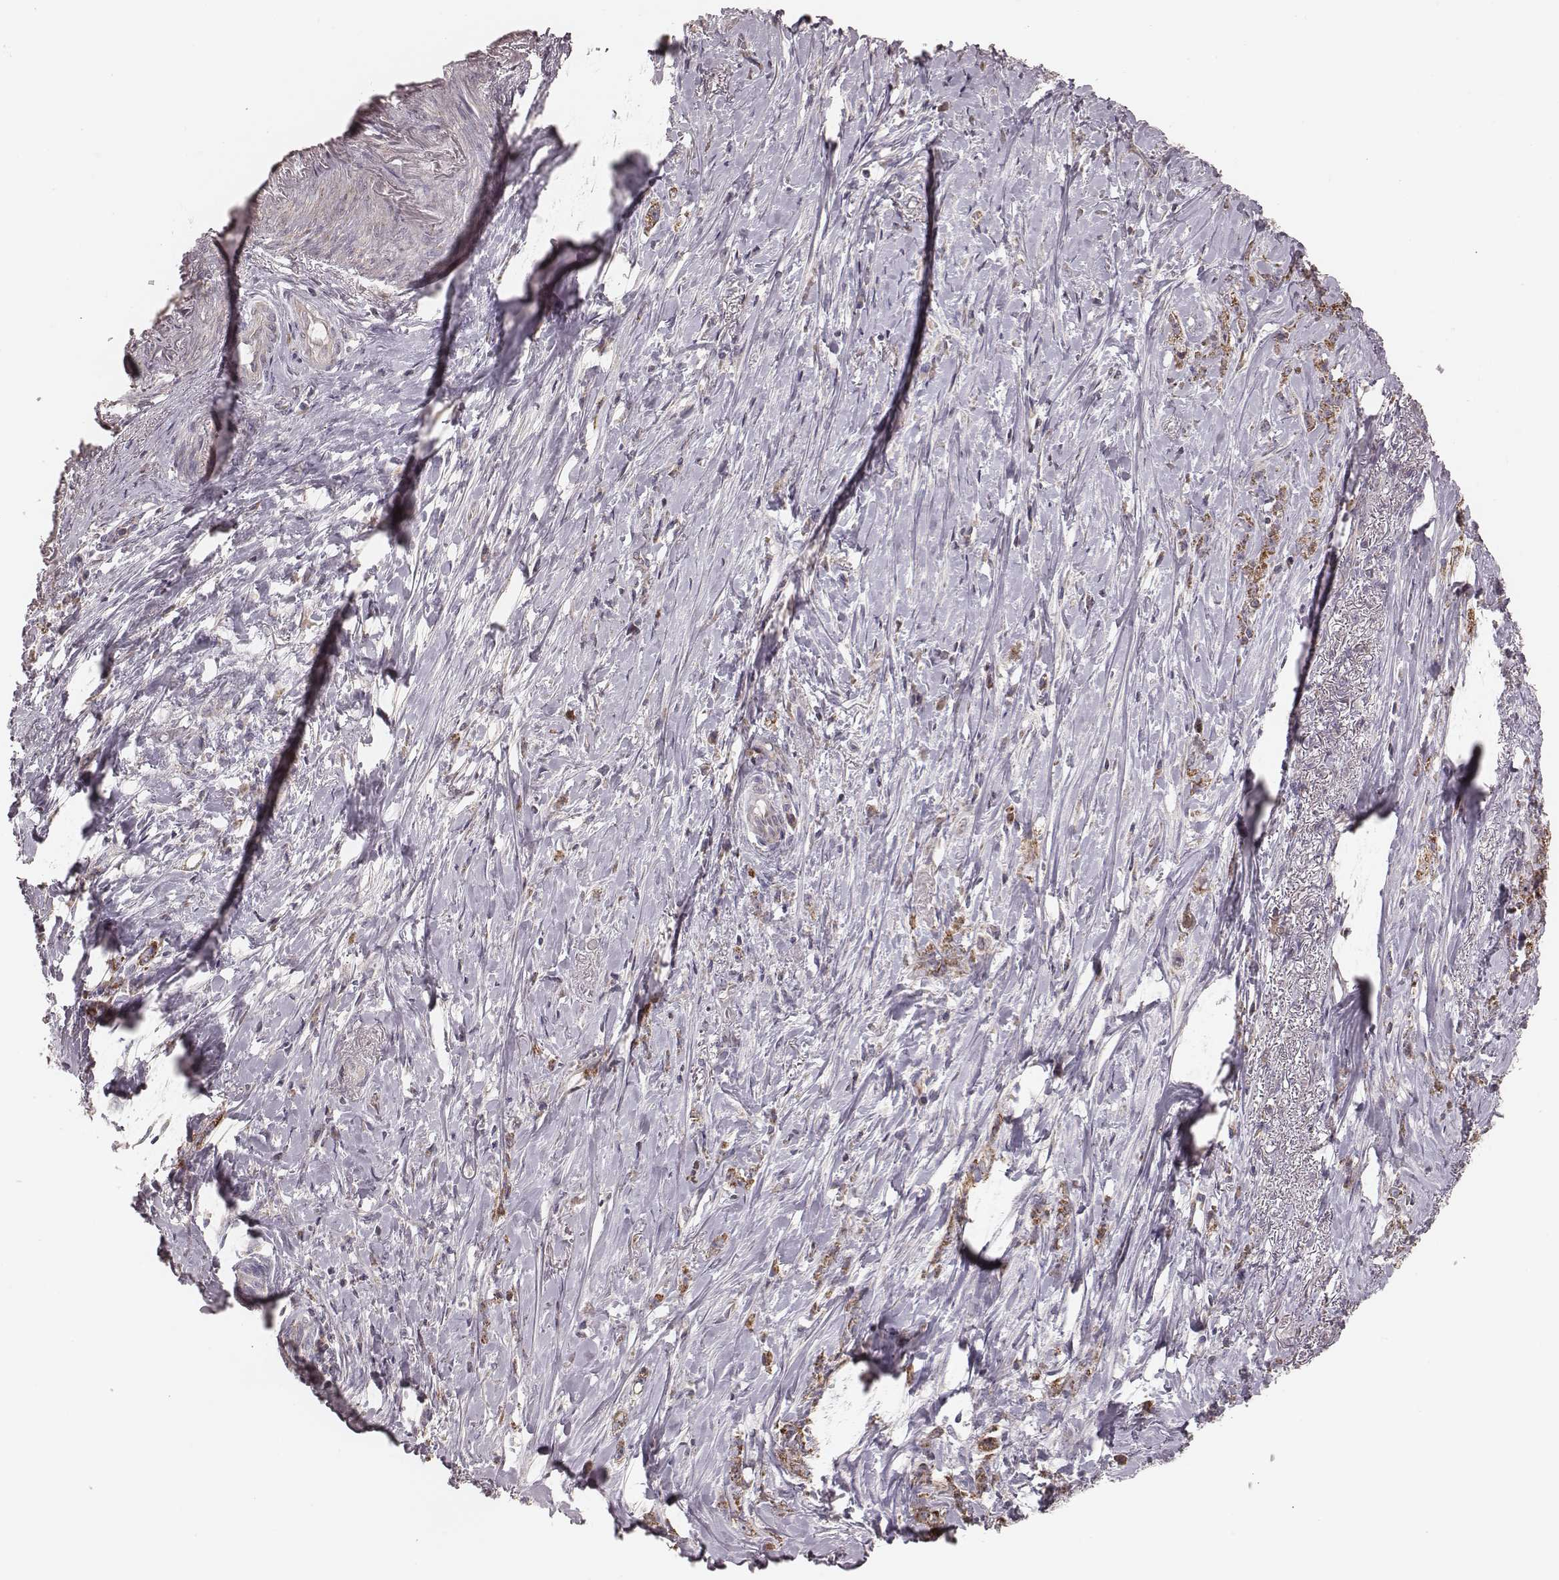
{"staining": {"intensity": "moderate", "quantity": ">75%", "location": "cytoplasmic/membranous"}, "tissue": "stomach cancer", "cell_type": "Tumor cells", "image_type": "cancer", "snomed": [{"axis": "morphology", "description": "Adenocarcinoma, NOS"}, {"axis": "topography", "description": "Stomach, lower"}], "caption": "A brown stain shows moderate cytoplasmic/membranous staining of a protein in human adenocarcinoma (stomach) tumor cells. (DAB IHC with brightfield microscopy, high magnification).", "gene": "MRPS27", "patient": {"sex": "male", "age": 88}}